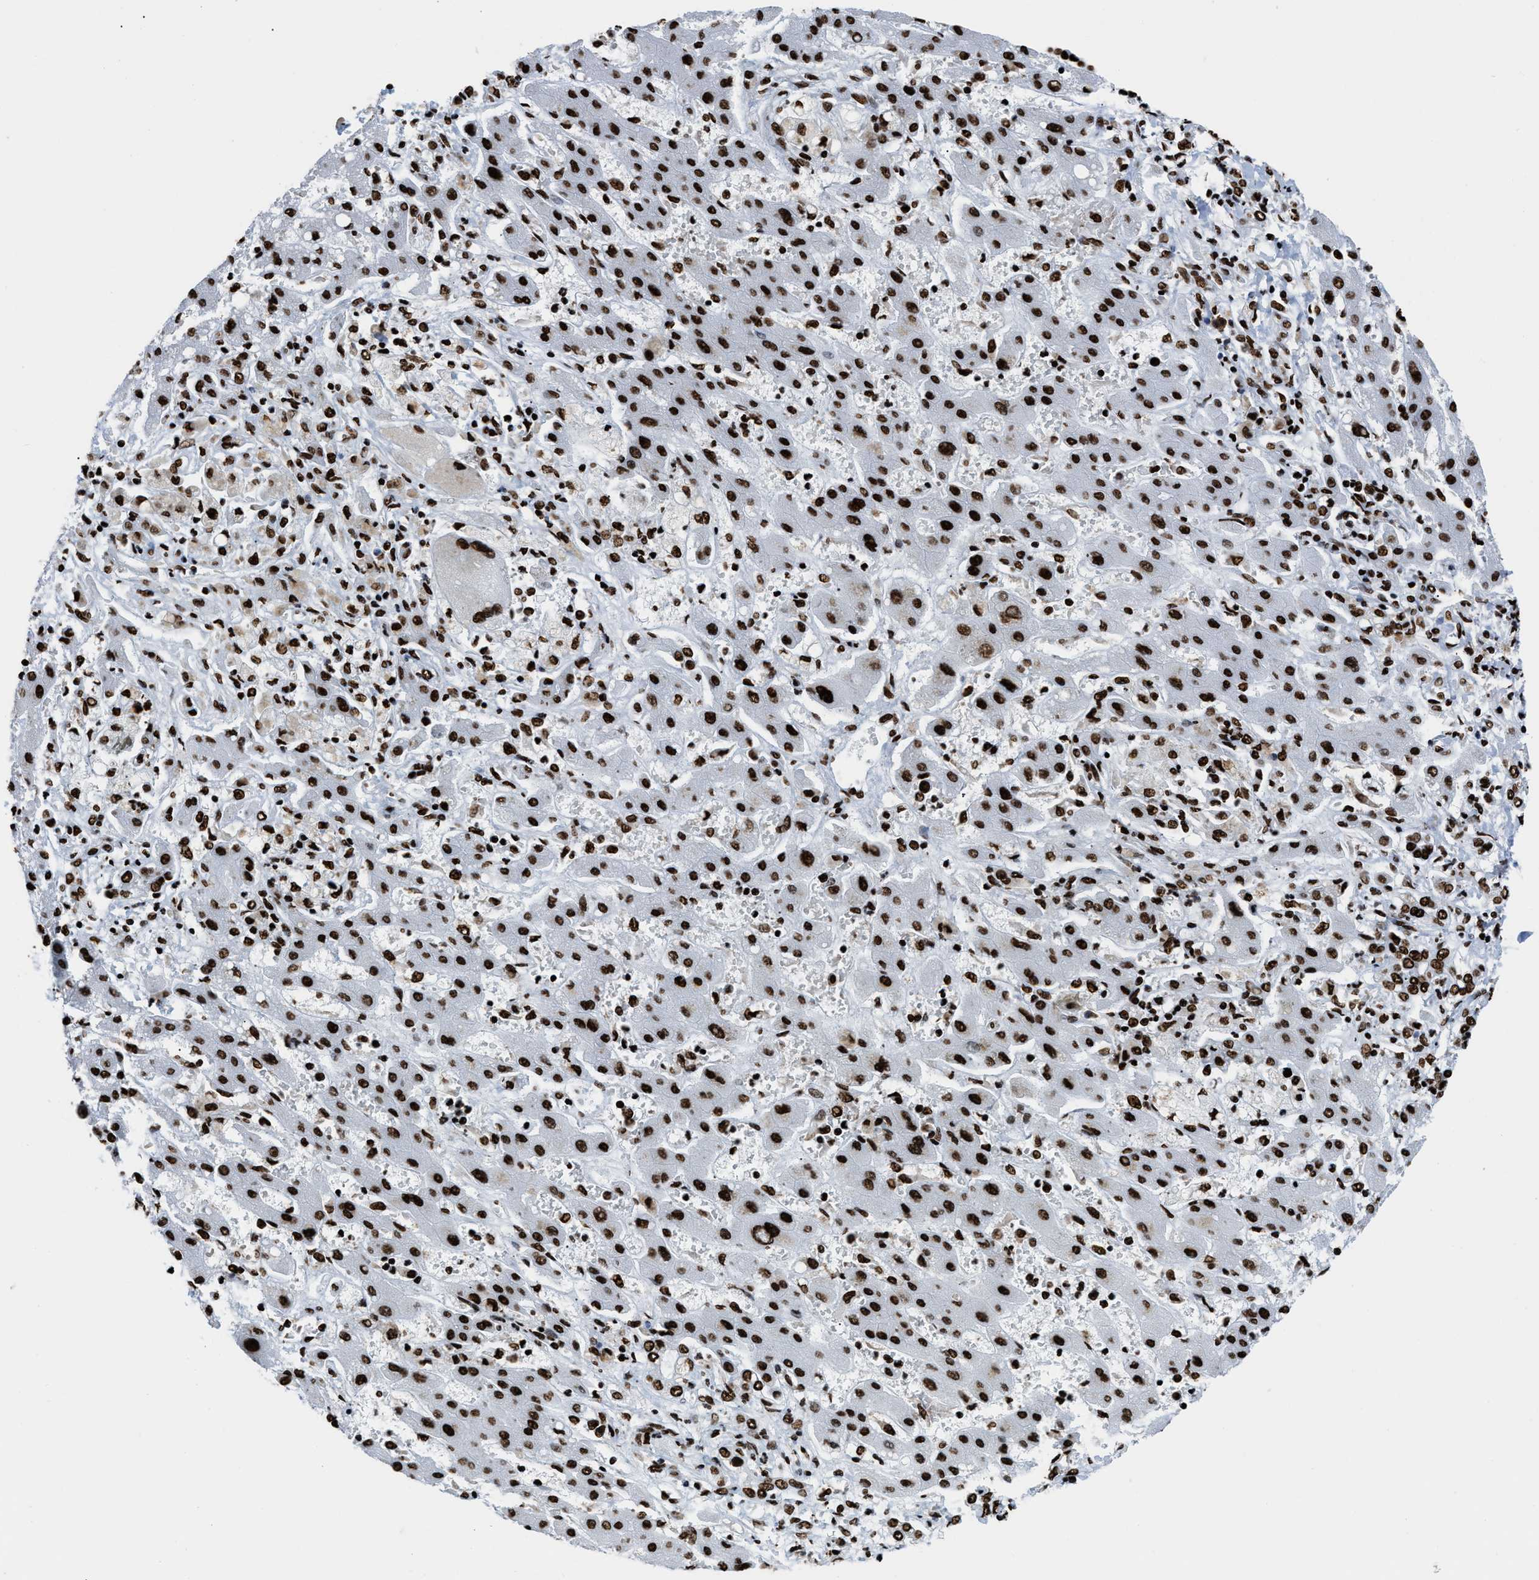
{"staining": {"intensity": "strong", "quantity": ">75%", "location": "nuclear"}, "tissue": "liver cancer", "cell_type": "Tumor cells", "image_type": "cancer", "snomed": [{"axis": "morphology", "description": "Cholangiocarcinoma"}, {"axis": "topography", "description": "Liver"}], "caption": "Immunohistochemistry (IHC) of liver cancer exhibits high levels of strong nuclear positivity in approximately >75% of tumor cells.", "gene": "HNRNPM", "patient": {"sex": "male", "age": 50}}